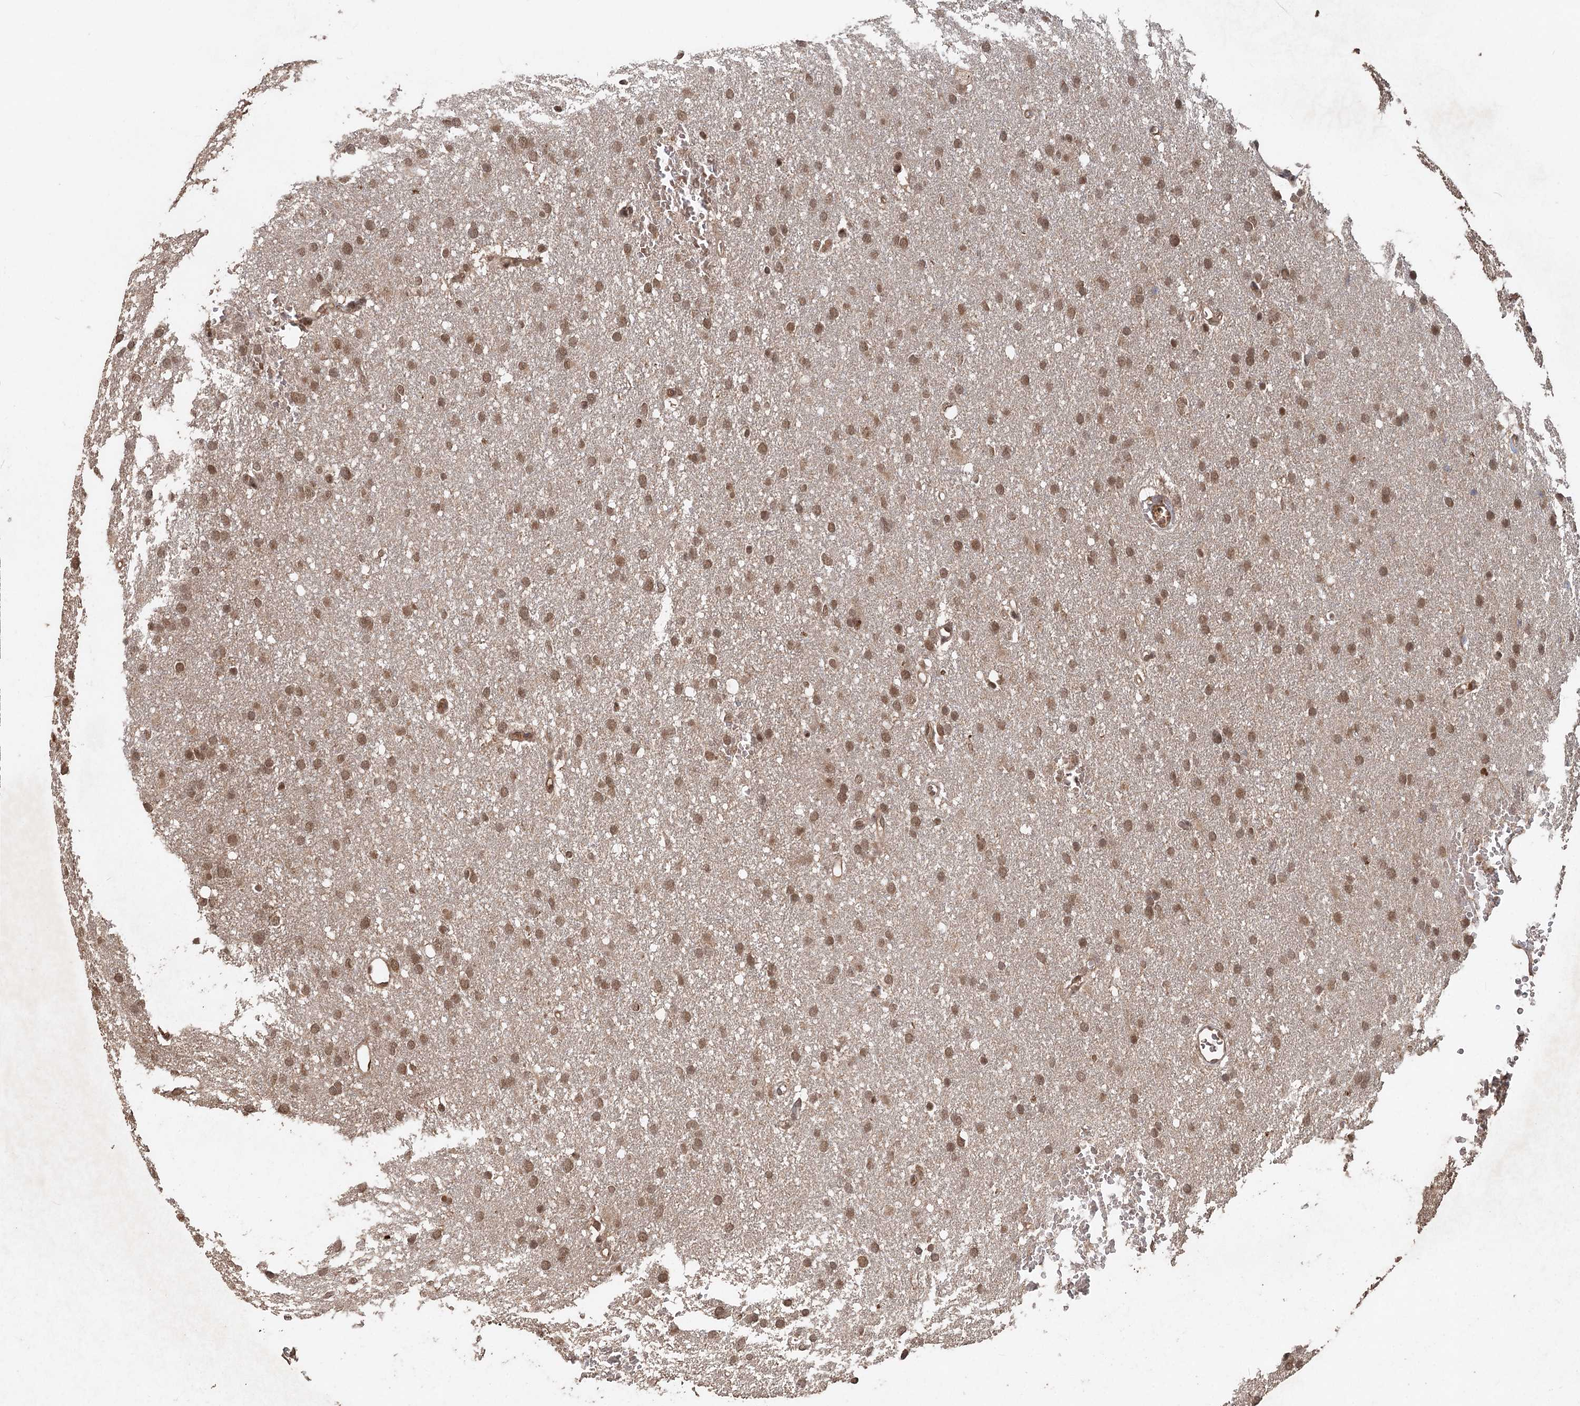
{"staining": {"intensity": "moderate", "quantity": ">75%", "location": "nuclear"}, "tissue": "glioma", "cell_type": "Tumor cells", "image_type": "cancer", "snomed": [{"axis": "morphology", "description": "Glioma, malignant, High grade"}, {"axis": "topography", "description": "Cerebral cortex"}], "caption": "The photomicrograph displays staining of high-grade glioma (malignant), revealing moderate nuclear protein positivity (brown color) within tumor cells. (DAB IHC with brightfield microscopy, high magnification).", "gene": "FBXO7", "patient": {"sex": "female", "age": 36}}